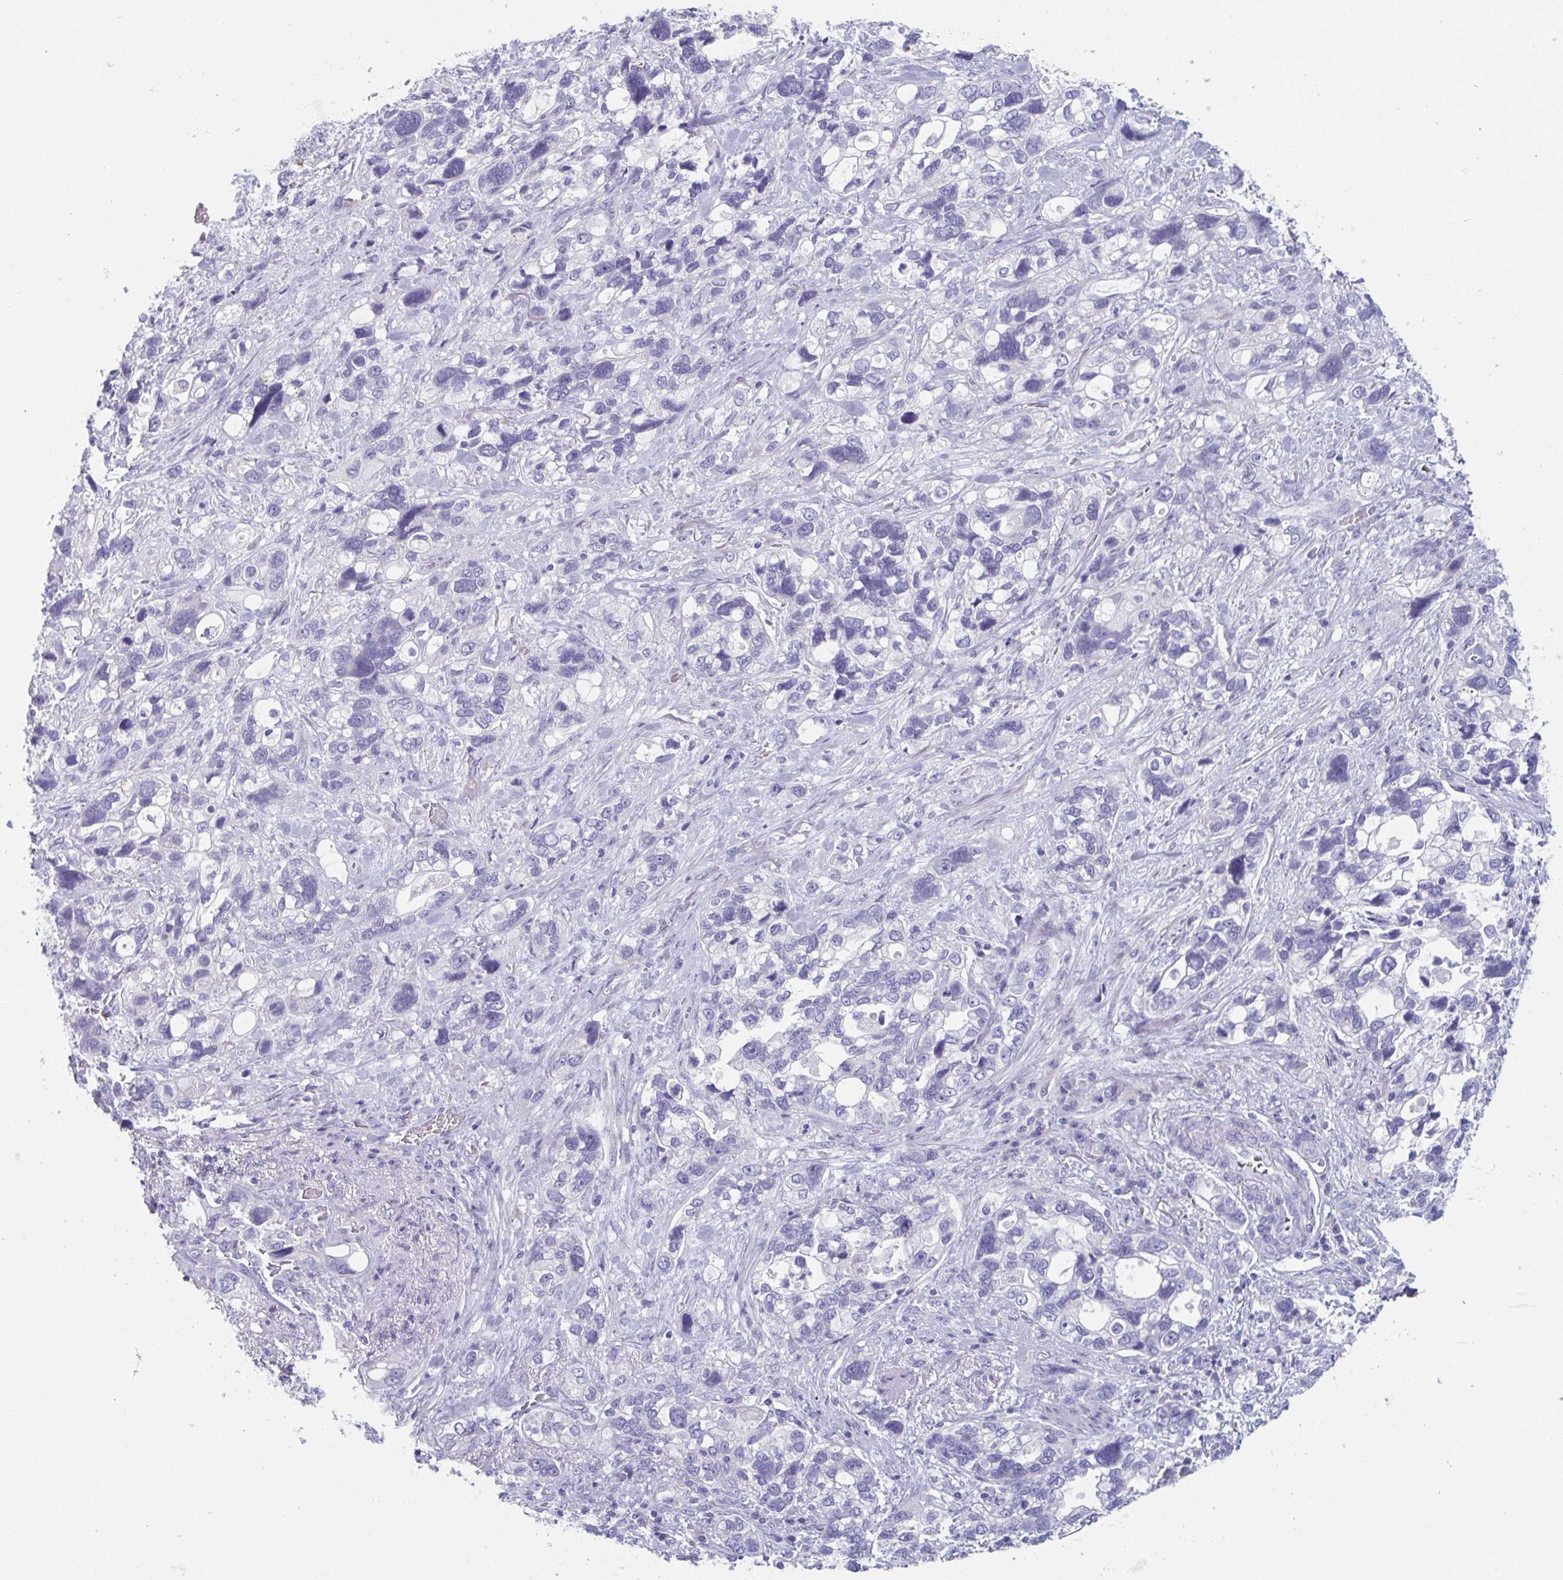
{"staining": {"intensity": "negative", "quantity": "none", "location": "none"}, "tissue": "stomach cancer", "cell_type": "Tumor cells", "image_type": "cancer", "snomed": [{"axis": "morphology", "description": "Adenocarcinoma, NOS"}, {"axis": "topography", "description": "Stomach, upper"}], "caption": "Stomach cancer (adenocarcinoma) was stained to show a protein in brown. There is no significant staining in tumor cells.", "gene": "HSD11B2", "patient": {"sex": "female", "age": 81}}